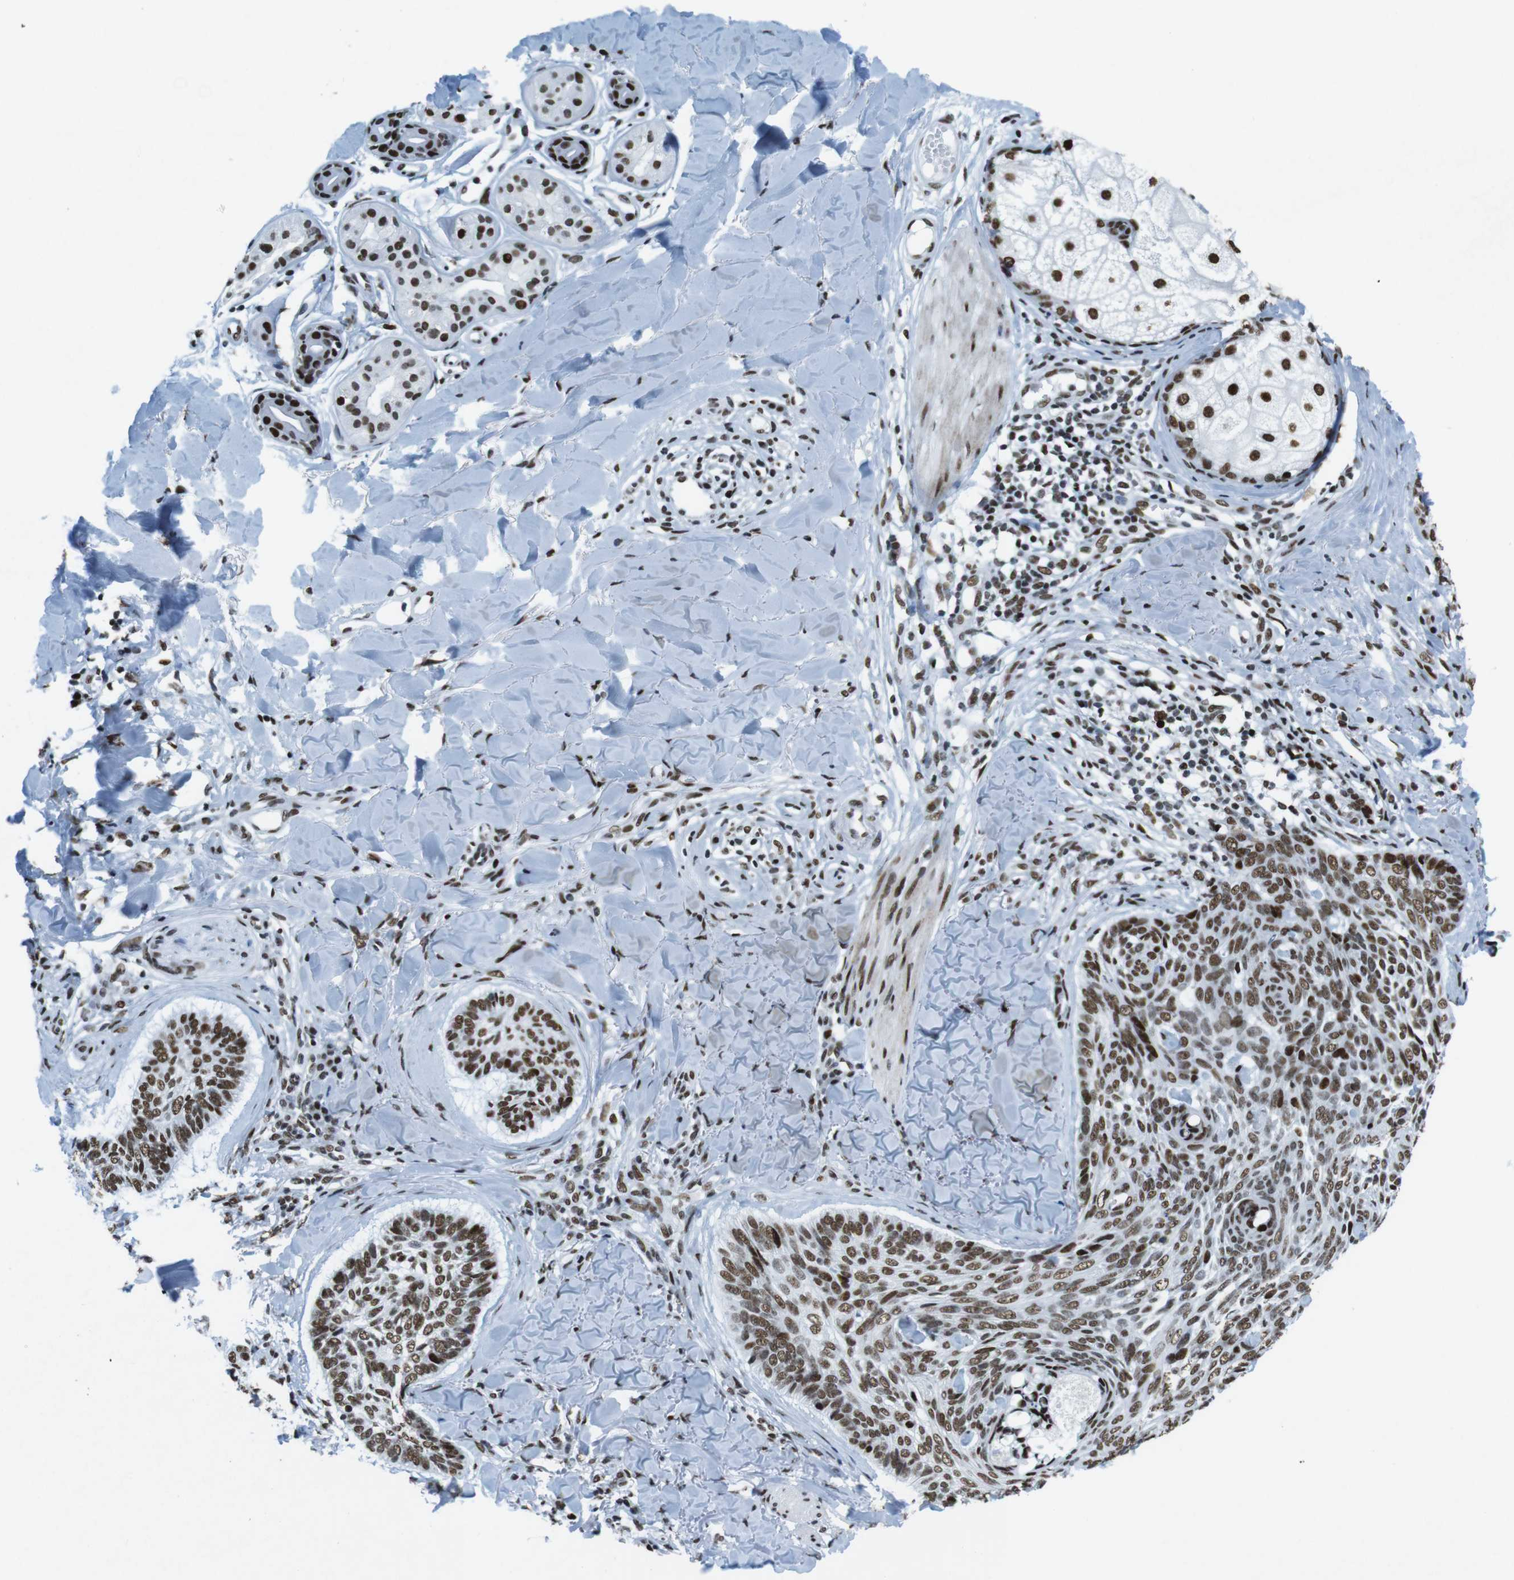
{"staining": {"intensity": "moderate", "quantity": ">75%", "location": "nuclear"}, "tissue": "skin cancer", "cell_type": "Tumor cells", "image_type": "cancer", "snomed": [{"axis": "morphology", "description": "Basal cell carcinoma"}, {"axis": "topography", "description": "Skin"}], "caption": "Immunohistochemical staining of human skin cancer (basal cell carcinoma) reveals medium levels of moderate nuclear staining in about >75% of tumor cells.", "gene": "CITED2", "patient": {"sex": "male", "age": 43}}